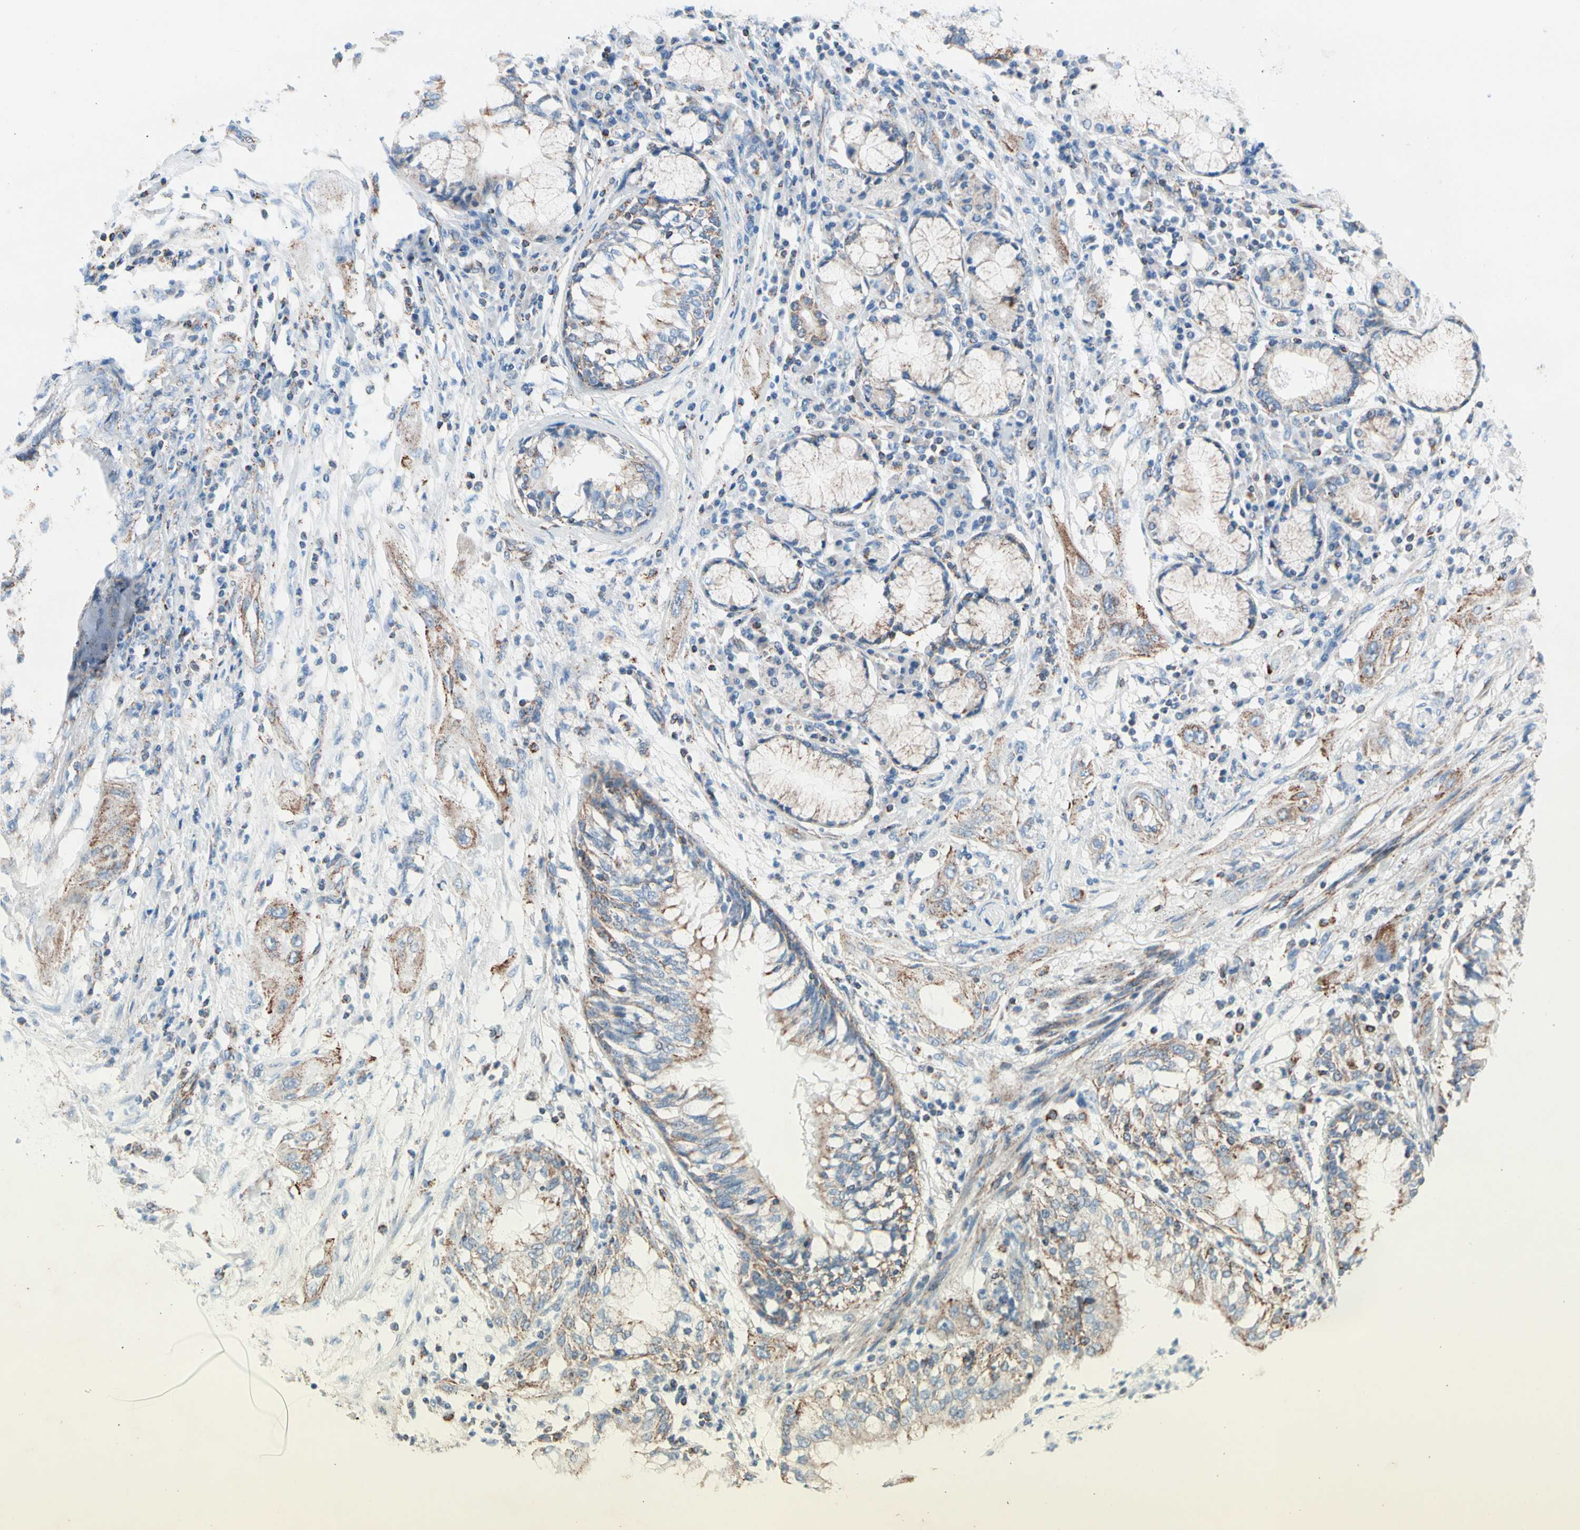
{"staining": {"intensity": "moderate", "quantity": ">75%", "location": "cytoplasmic/membranous"}, "tissue": "lung cancer", "cell_type": "Tumor cells", "image_type": "cancer", "snomed": [{"axis": "morphology", "description": "Squamous cell carcinoma, NOS"}, {"axis": "topography", "description": "Lung"}], "caption": "Immunohistochemical staining of squamous cell carcinoma (lung) reveals moderate cytoplasmic/membranous protein expression in about >75% of tumor cells.", "gene": "HK1", "patient": {"sex": "female", "age": 47}}